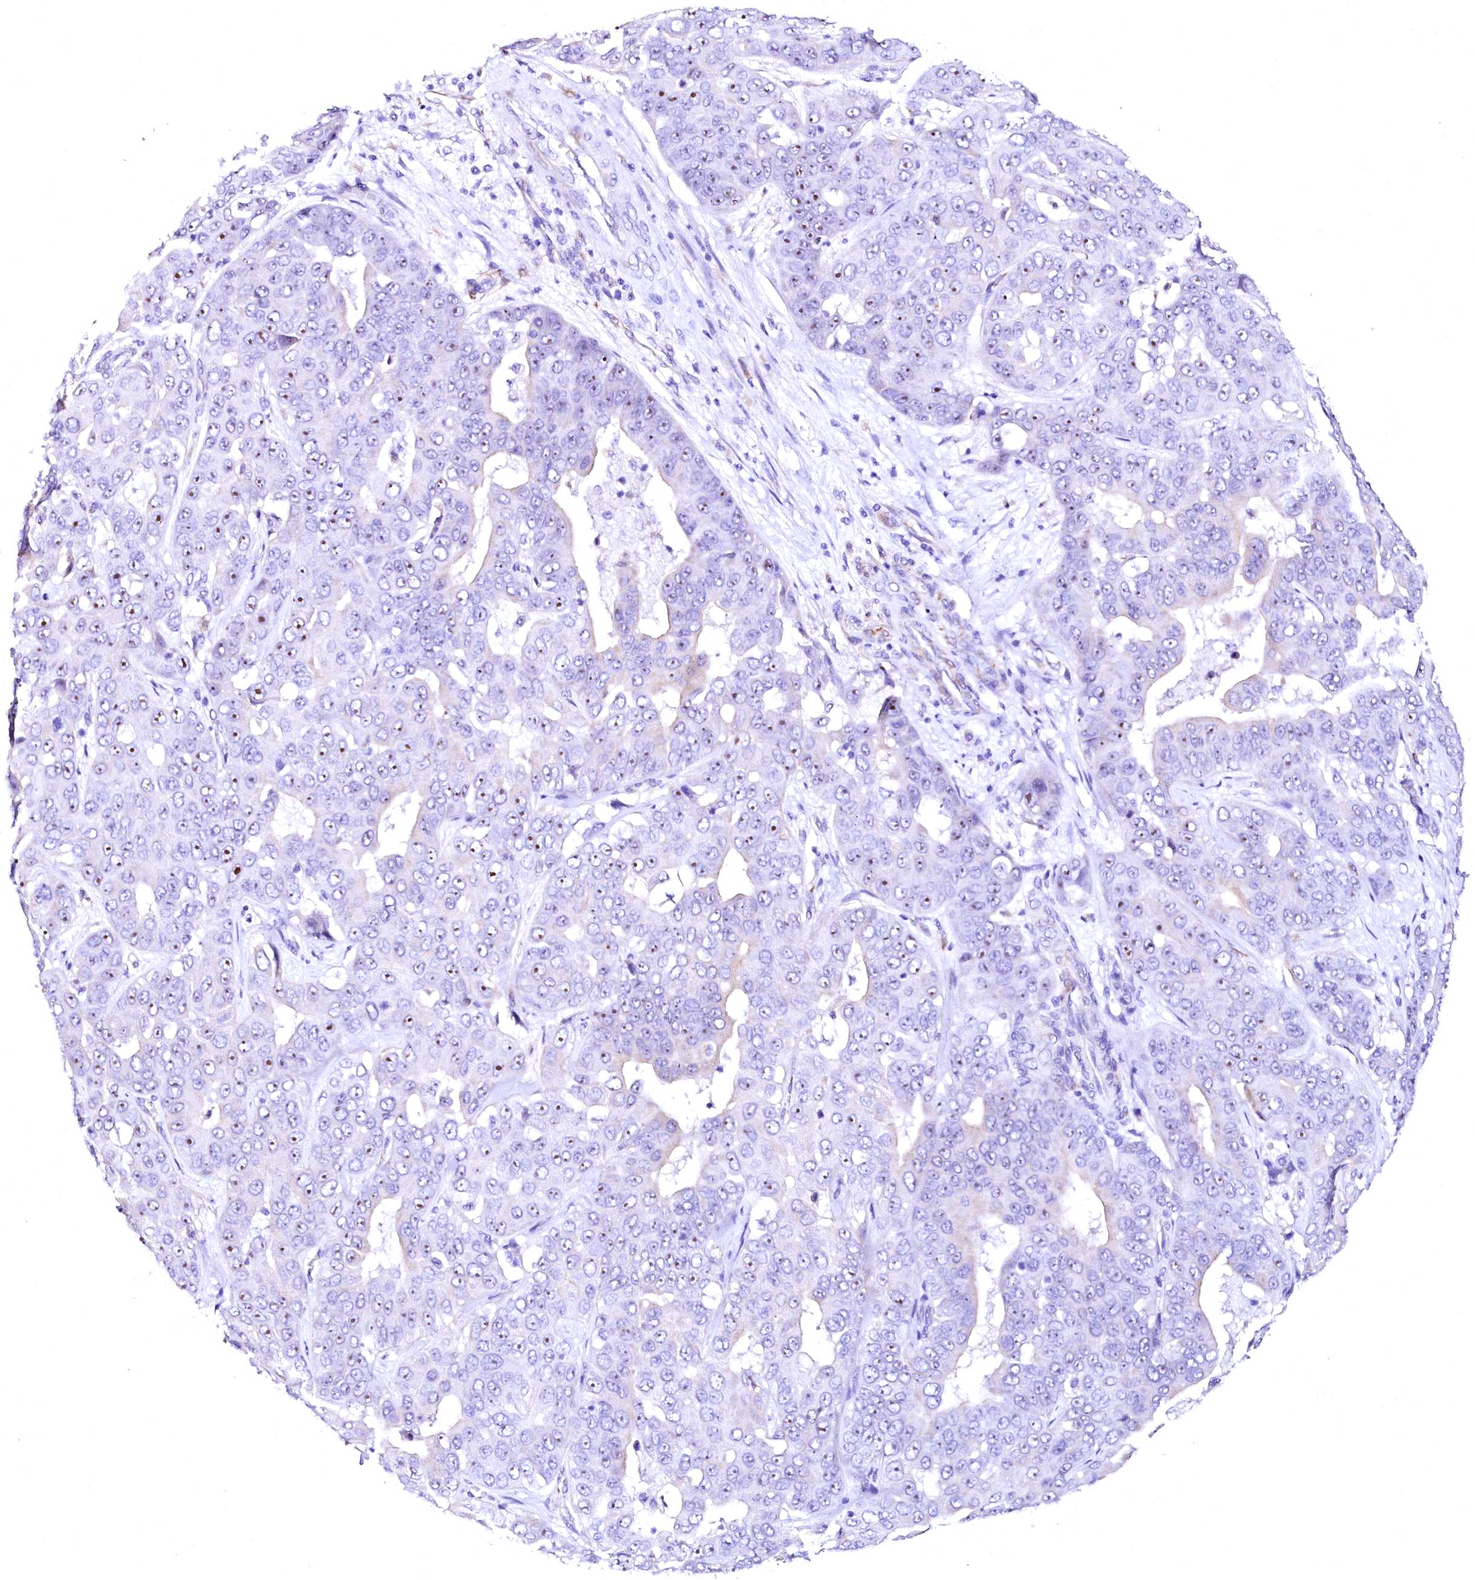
{"staining": {"intensity": "moderate", "quantity": "<25%", "location": "nuclear"}, "tissue": "liver cancer", "cell_type": "Tumor cells", "image_type": "cancer", "snomed": [{"axis": "morphology", "description": "Cholangiocarcinoma"}, {"axis": "topography", "description": "Liver"}], "caption": "An image of cholangiocarcinoma (liver) stained for a protein displays moderate nuclear brown staining in tumor cells.", "gene": "SFR1", "patient": {"sex": "female", "age": 52}}